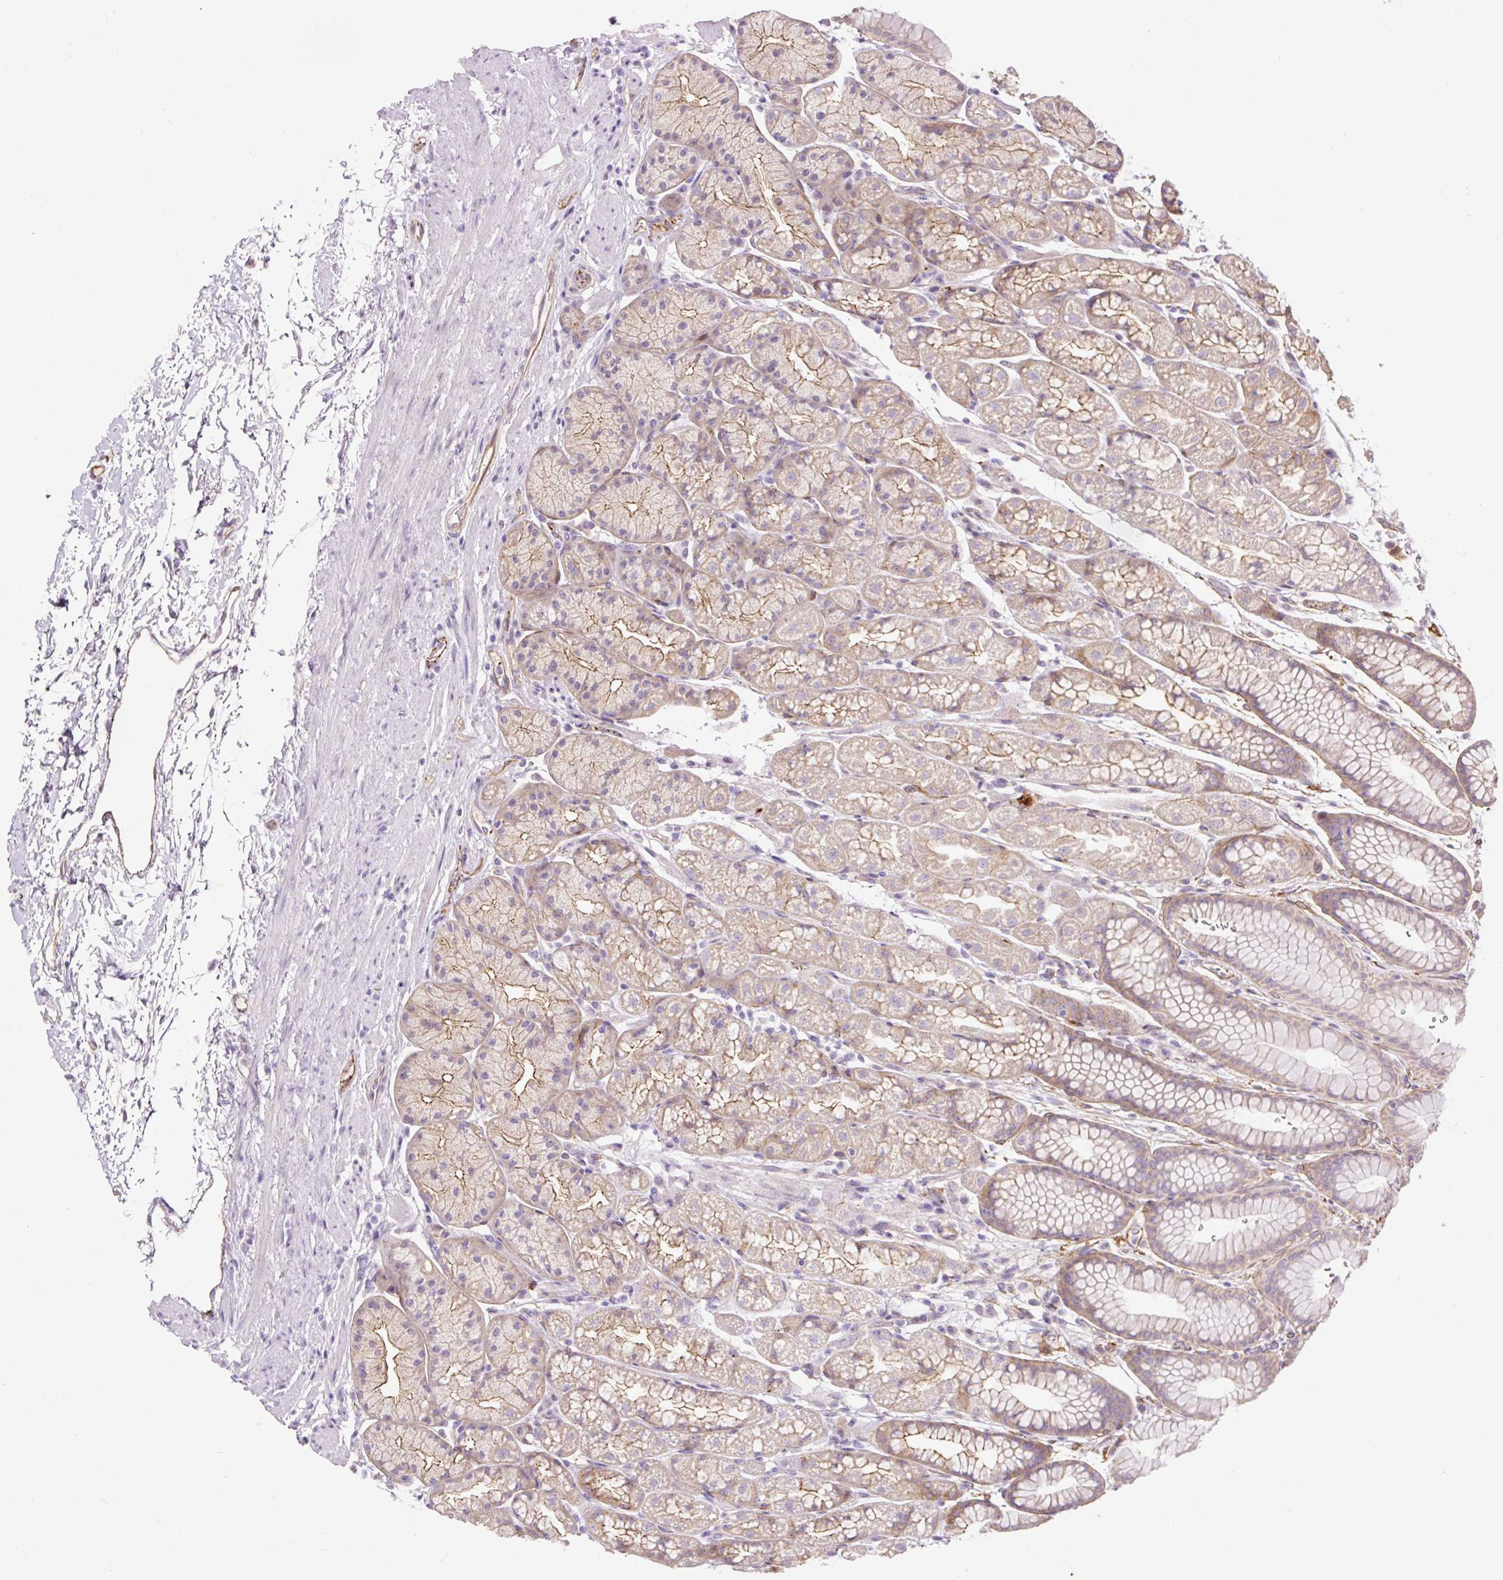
{"staining": {"intensity": "strong", "quantity": "25%-75%", "location": "cytoplasmic/membranous"}, "tissue": "stomach", "cell_type": "Glandular cells", "image_type": "normal", "snomed": [{"axis": "morphology", "description": "Normal tissue, NOS"}, {"axis": "topography", "description": "Stomach, lower"}], "caption": "This photomicrograph displays immunohistochemistry (IHC) staining of normal stomach, with high strong cytoplasmic/membranous expression in about 25%-75% of glandular cells.", "gene": "MAGEB16", "patient": {"sex": "male", "age": 67}}